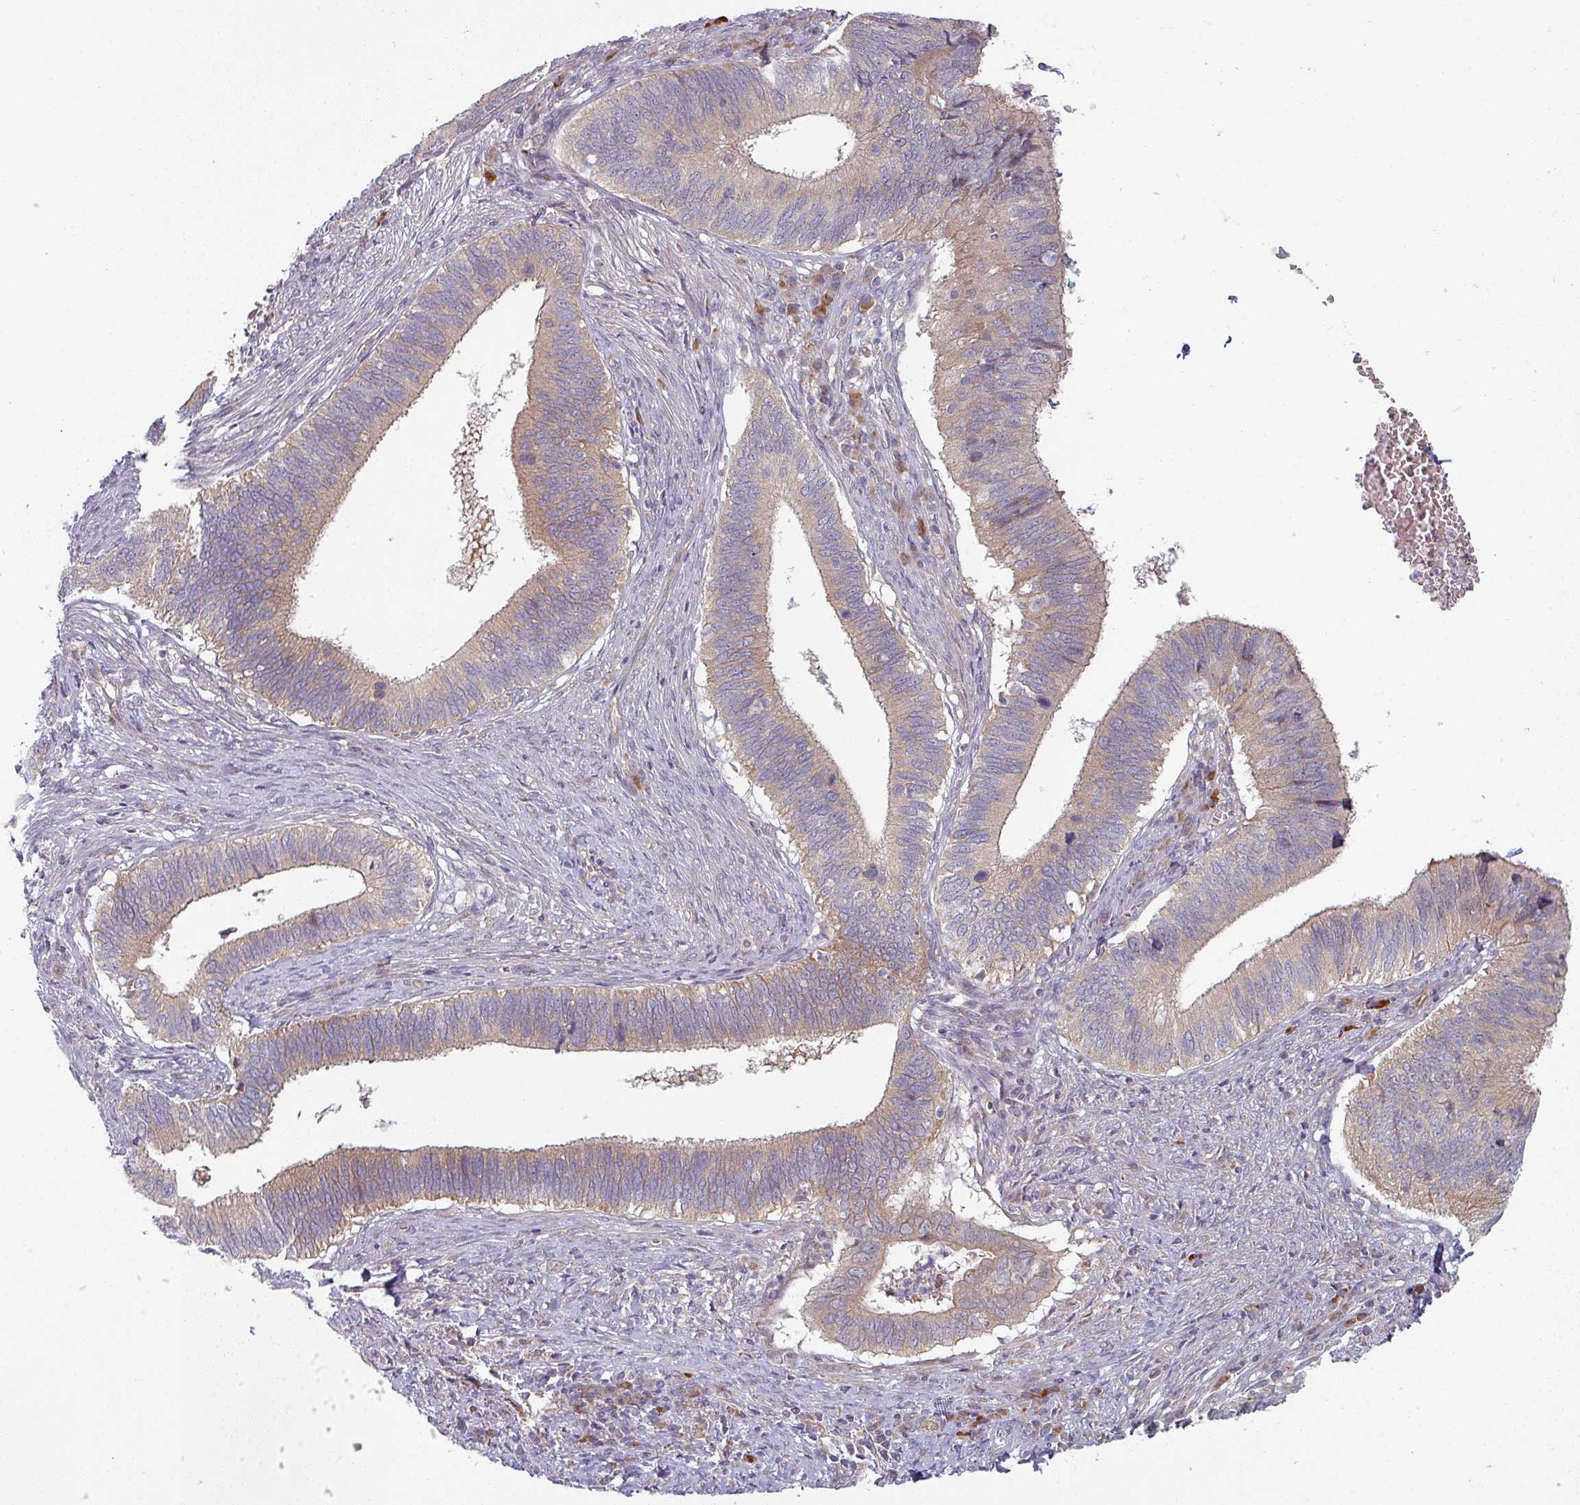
{"staining": {"intensity": "weak", "quantity": "25%-75%", "location": "cytoplasmic/membranous"}, "tissue": "cervical cancer", "cell_type": "Tumor cells", "image_type": "cancer", "snomed": [{"axis": "morphology", "description": "Adenocarcinoma, NOS"}, {"axis": "topography", "description": "Cervix"}], "caption": "Human cervical cancer stained for a protein (brown) displays weak cytoplasmic/membranous positive staining in approximately 25%-75% of tumor cells.", "gene": "PLEKHJ1", "patient": {"sex": "female", "age": 42}}